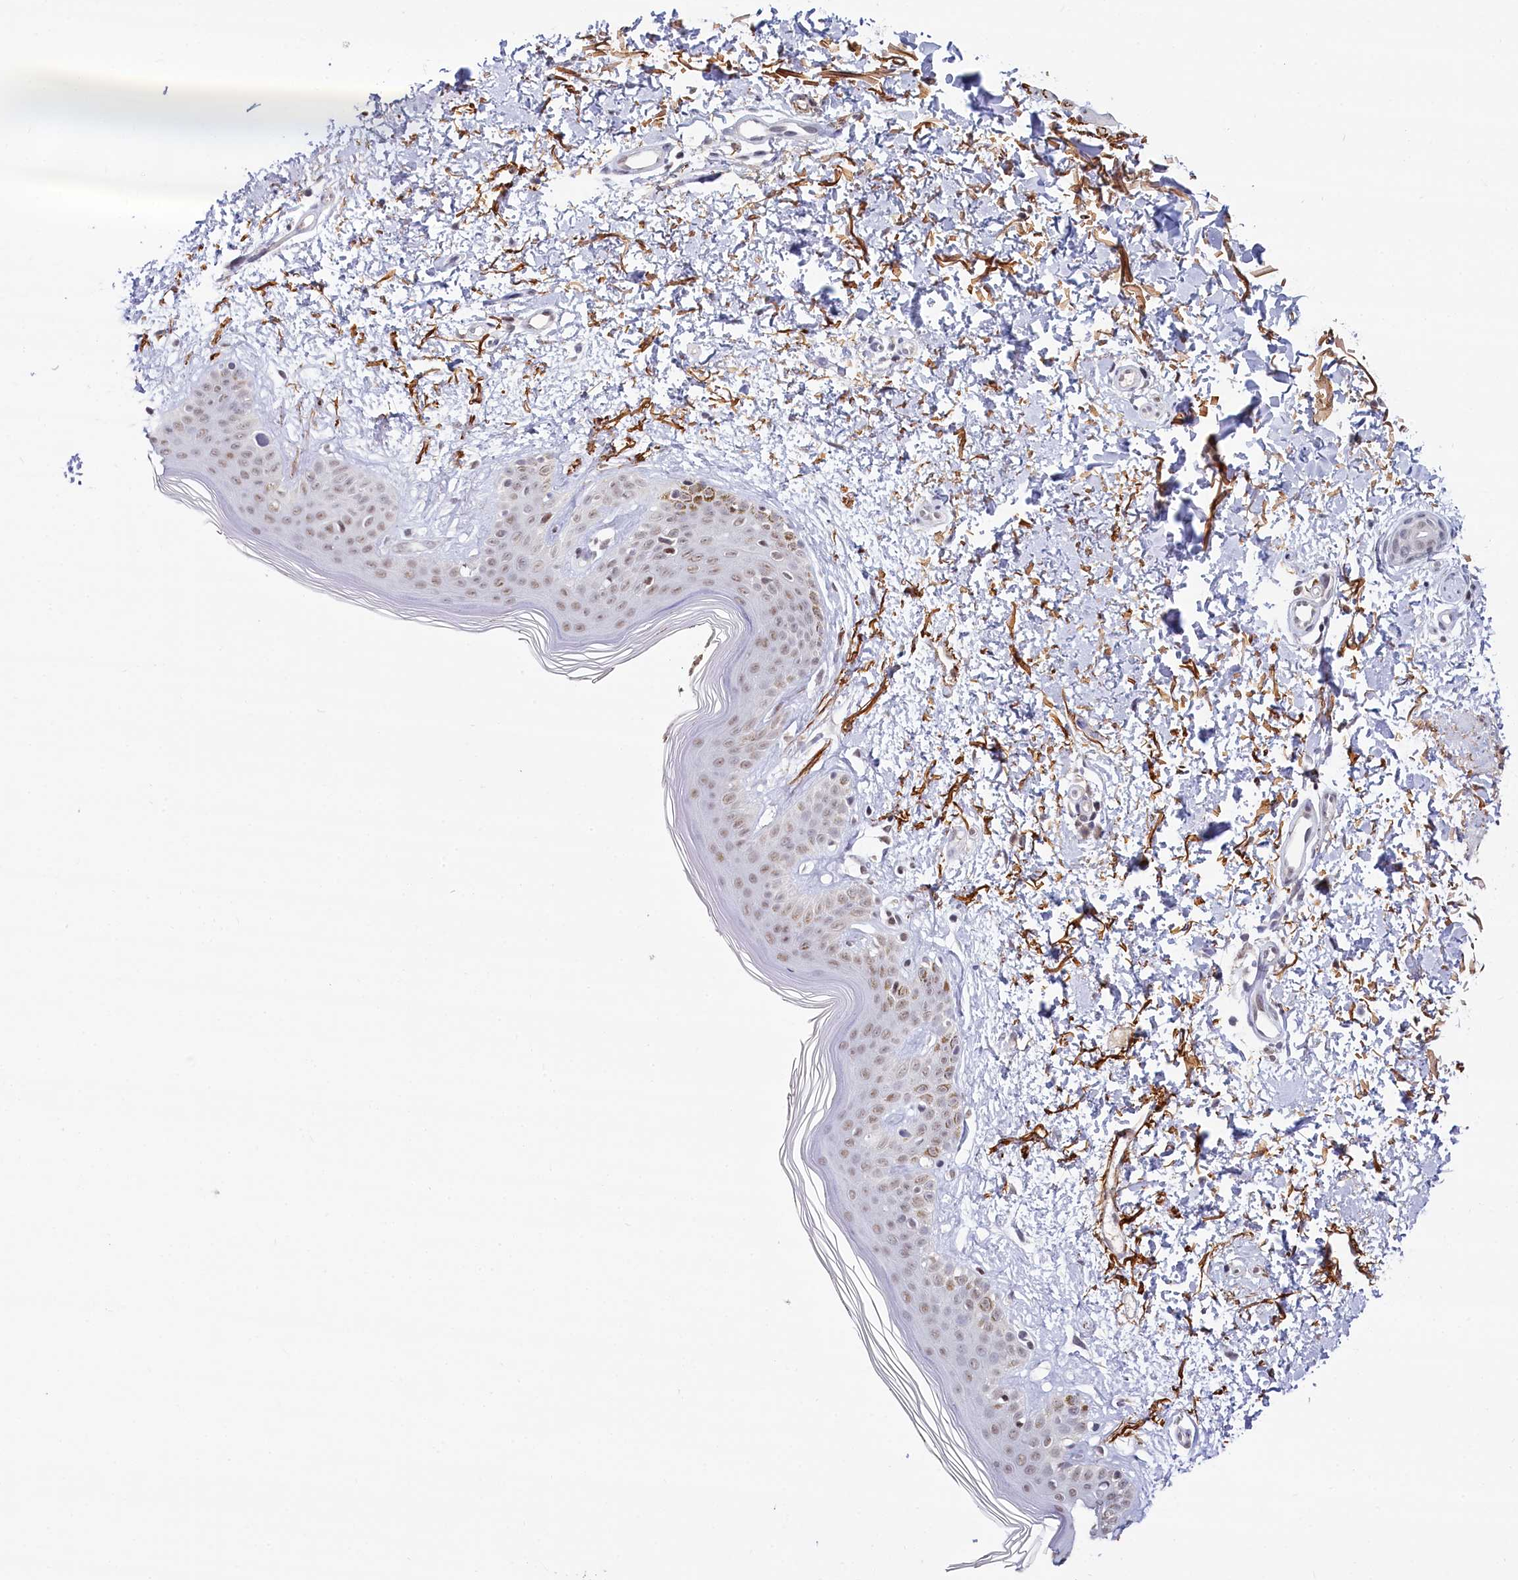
{"staining": {"intensity": "negative", "quantity": "none", "location": "none"}, "tissue": "skin", "cell_type": "Fibroblasts", "image_type": "normal", "snomed": [{"axis": "morphology", "description": "Normal tissue, NOS"}, {"axis": "topography", "description": "Skin"}], "caption": "A high-resolution image shows IHC staining of unremarkable skin, which reveals no significant staining in fibroblasts.", "gene": "PPHLN1", "patient": {"sex": "female", "age": 64}}